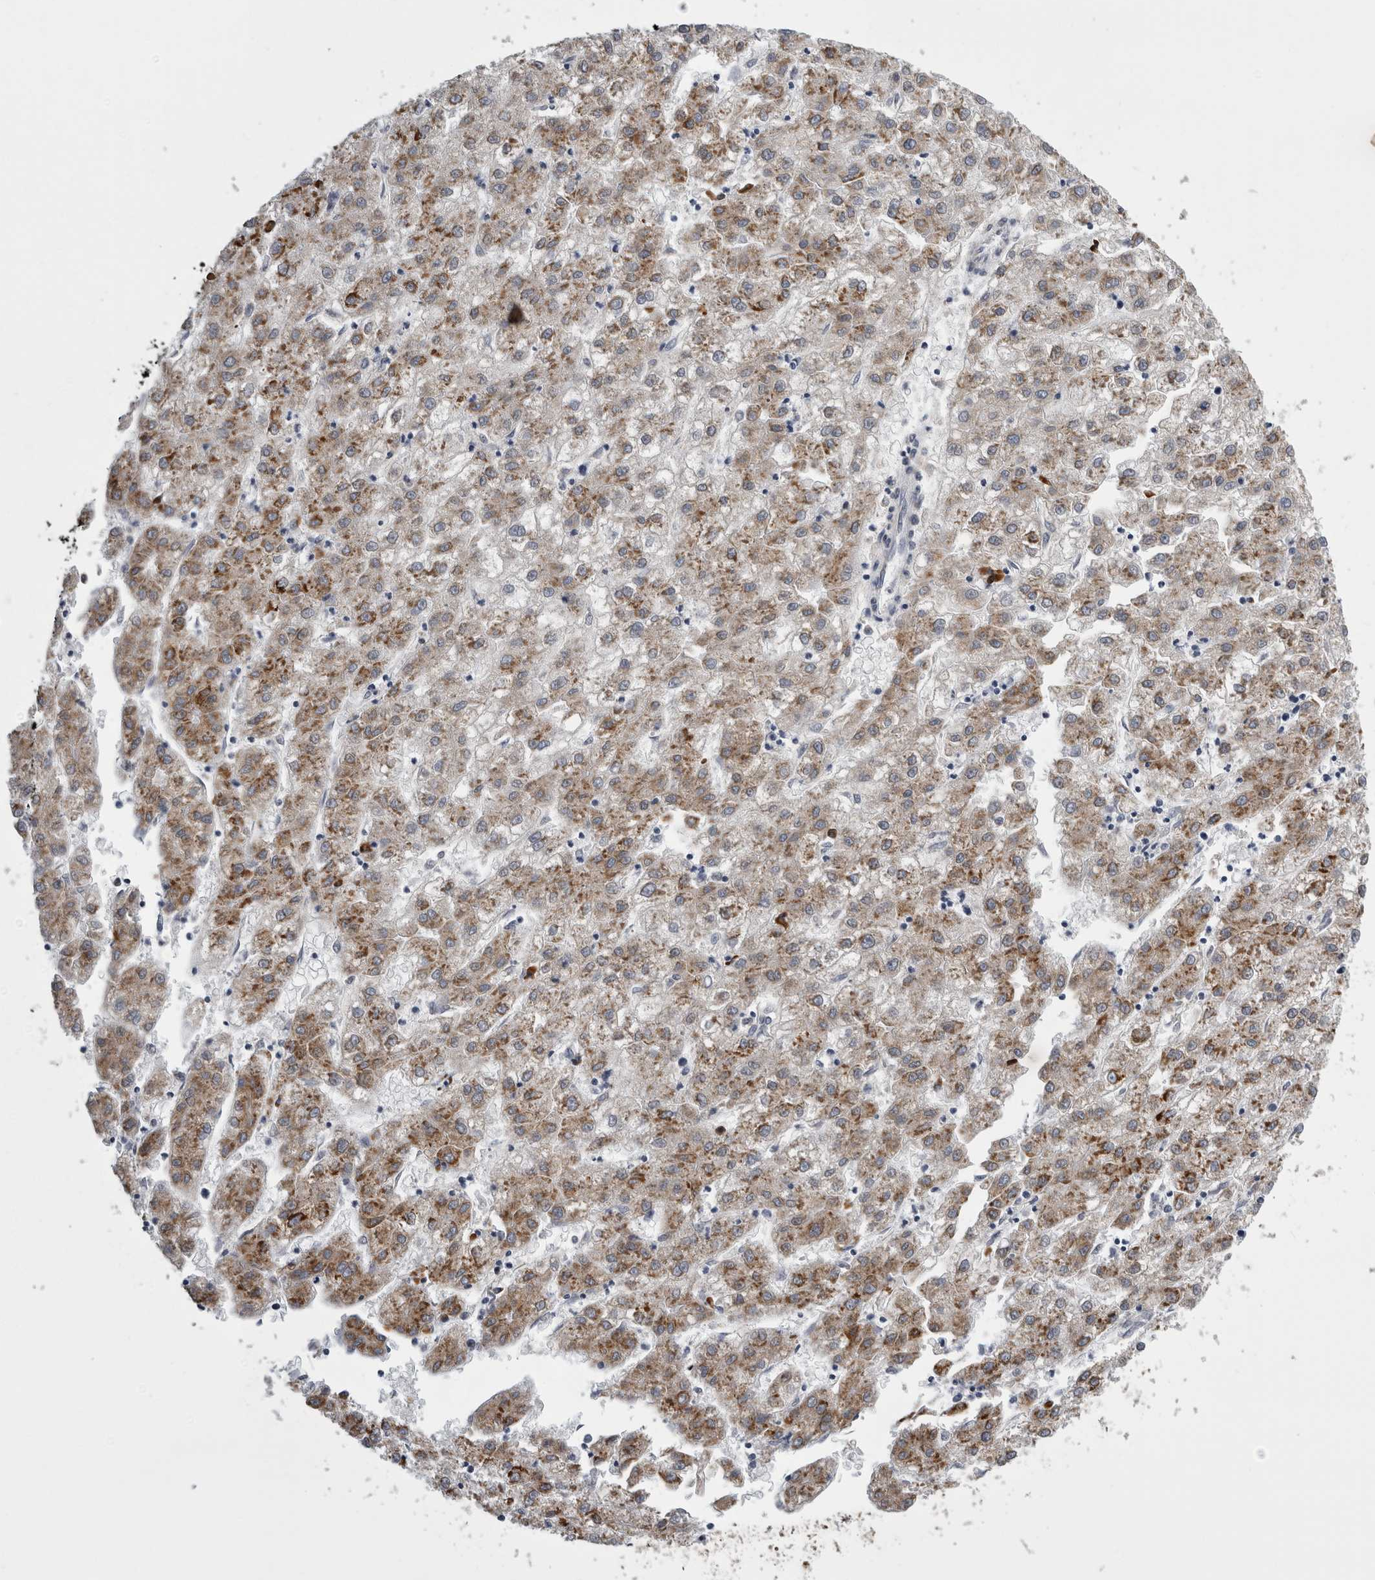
{"staining": {"intensity": "moderate", "quantity": ">75%", "location": "cytoplasmic/membranous"}, "tissue": "liver cancer", "cell_type": "Tumor cells", "image_type": "cancer", "snomed": [{"axis": "morphology", "description": "Carcinoma, Hepatocellular, NOS"}, {"axis": "topography", "description": "Liver"}], "caption": "There is medium levels of moderate cytoplasmic/membranous positivity in tumor cells of liver hepatocellular carcinoma, as demonstrated by immunohistochemical staining (brown color).", "gene": "FHIP2B", "patient": {"sex": "male", "age": 72}}